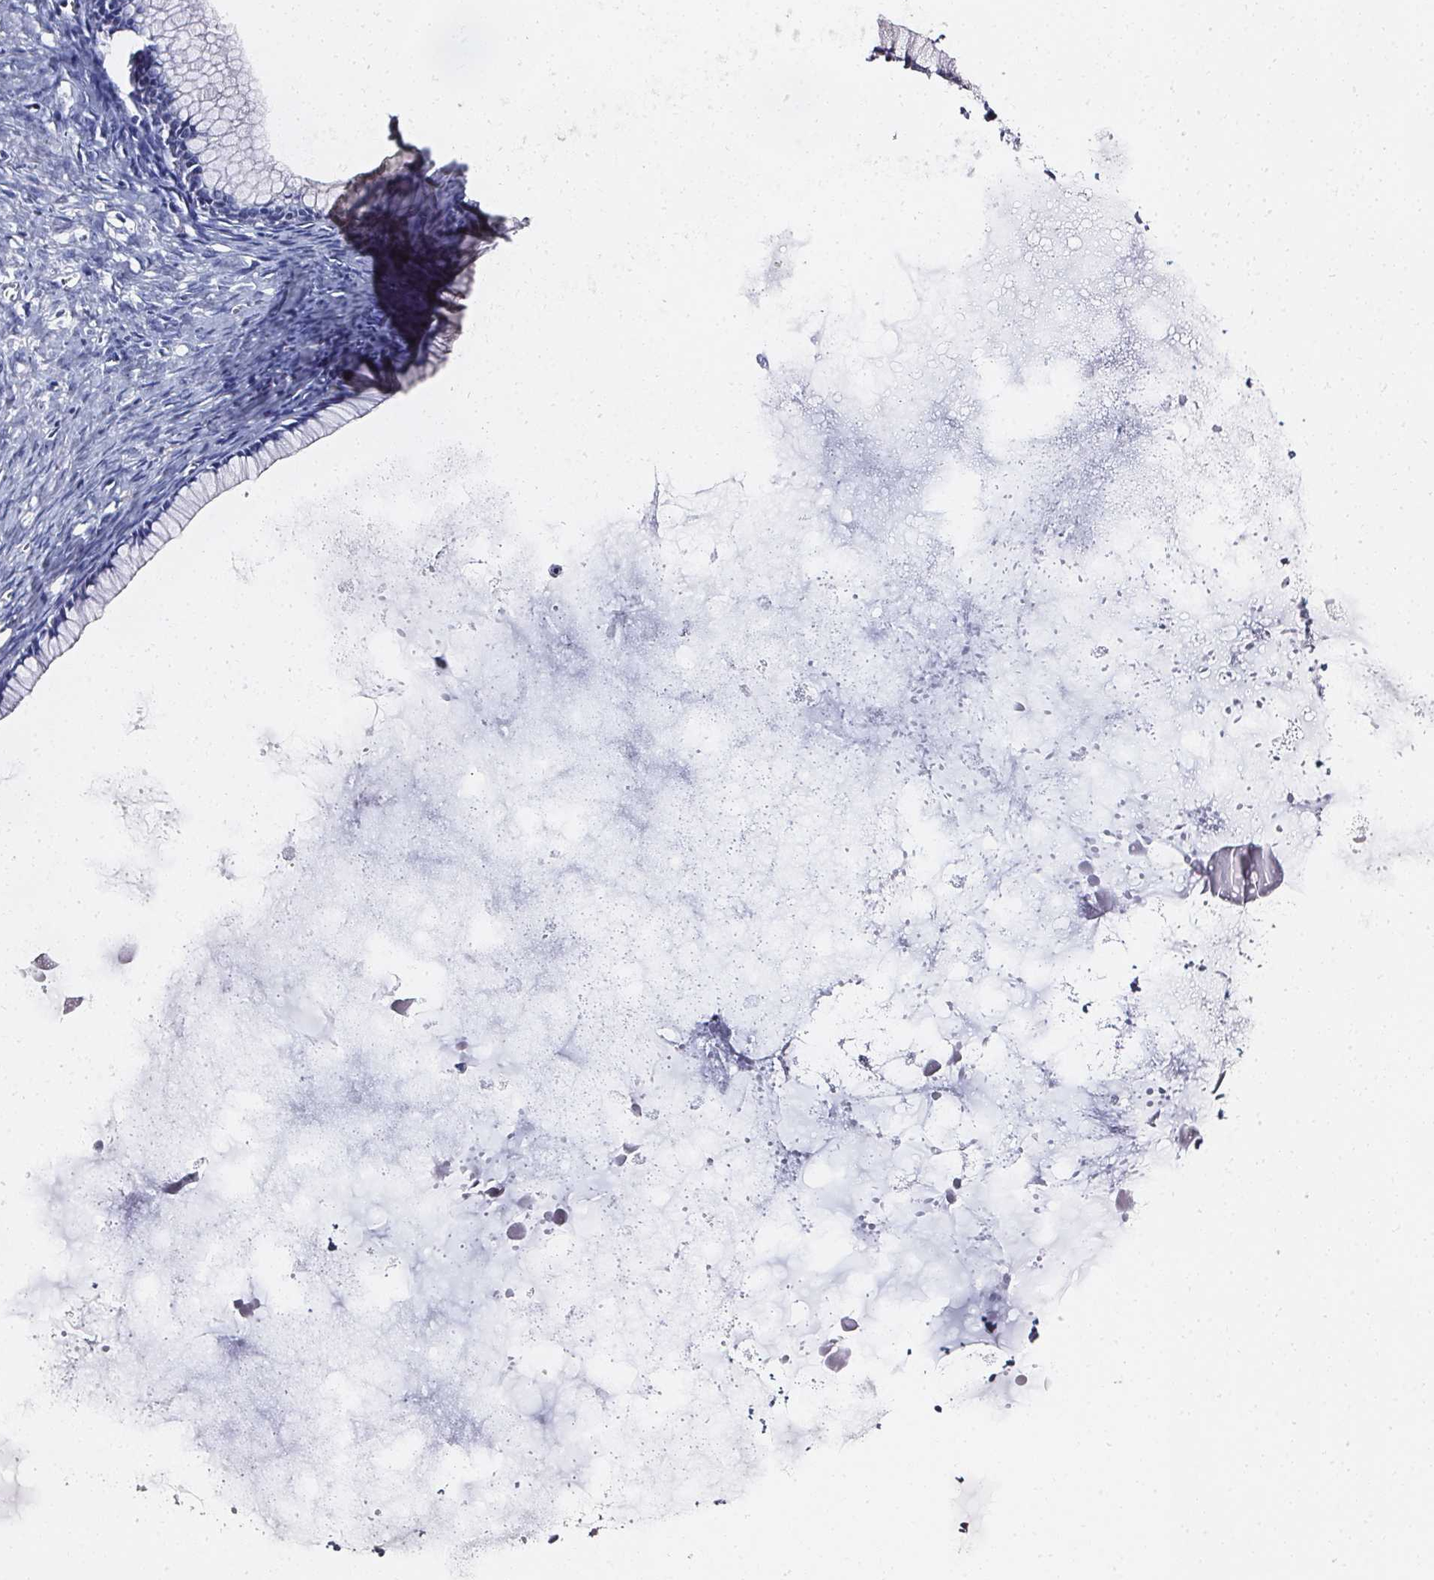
{"staining": {"intensity": "negative", "quantity": "none", "location": "none"}, "tissue": "ovarian cancer", "cell_type": "Tumor cells", "image_type": "cancer", "snomed": [{"axis": "morphology", "description": "Cystadenocarcinoma, mucinous, NOS"}, {"axis": "topography", "description": "Ovary"}], "caption": "This is a photomicrograph of IHC staining of ovarian cancer, which shows no staining in tumor cells. (Brightfield microscopy of DAB (3,3'-diaminobenzidine) immunohistochemistry at high magnification).", "gene": "ELAVL2", "patient": {"sex": "female", "age": 41}}